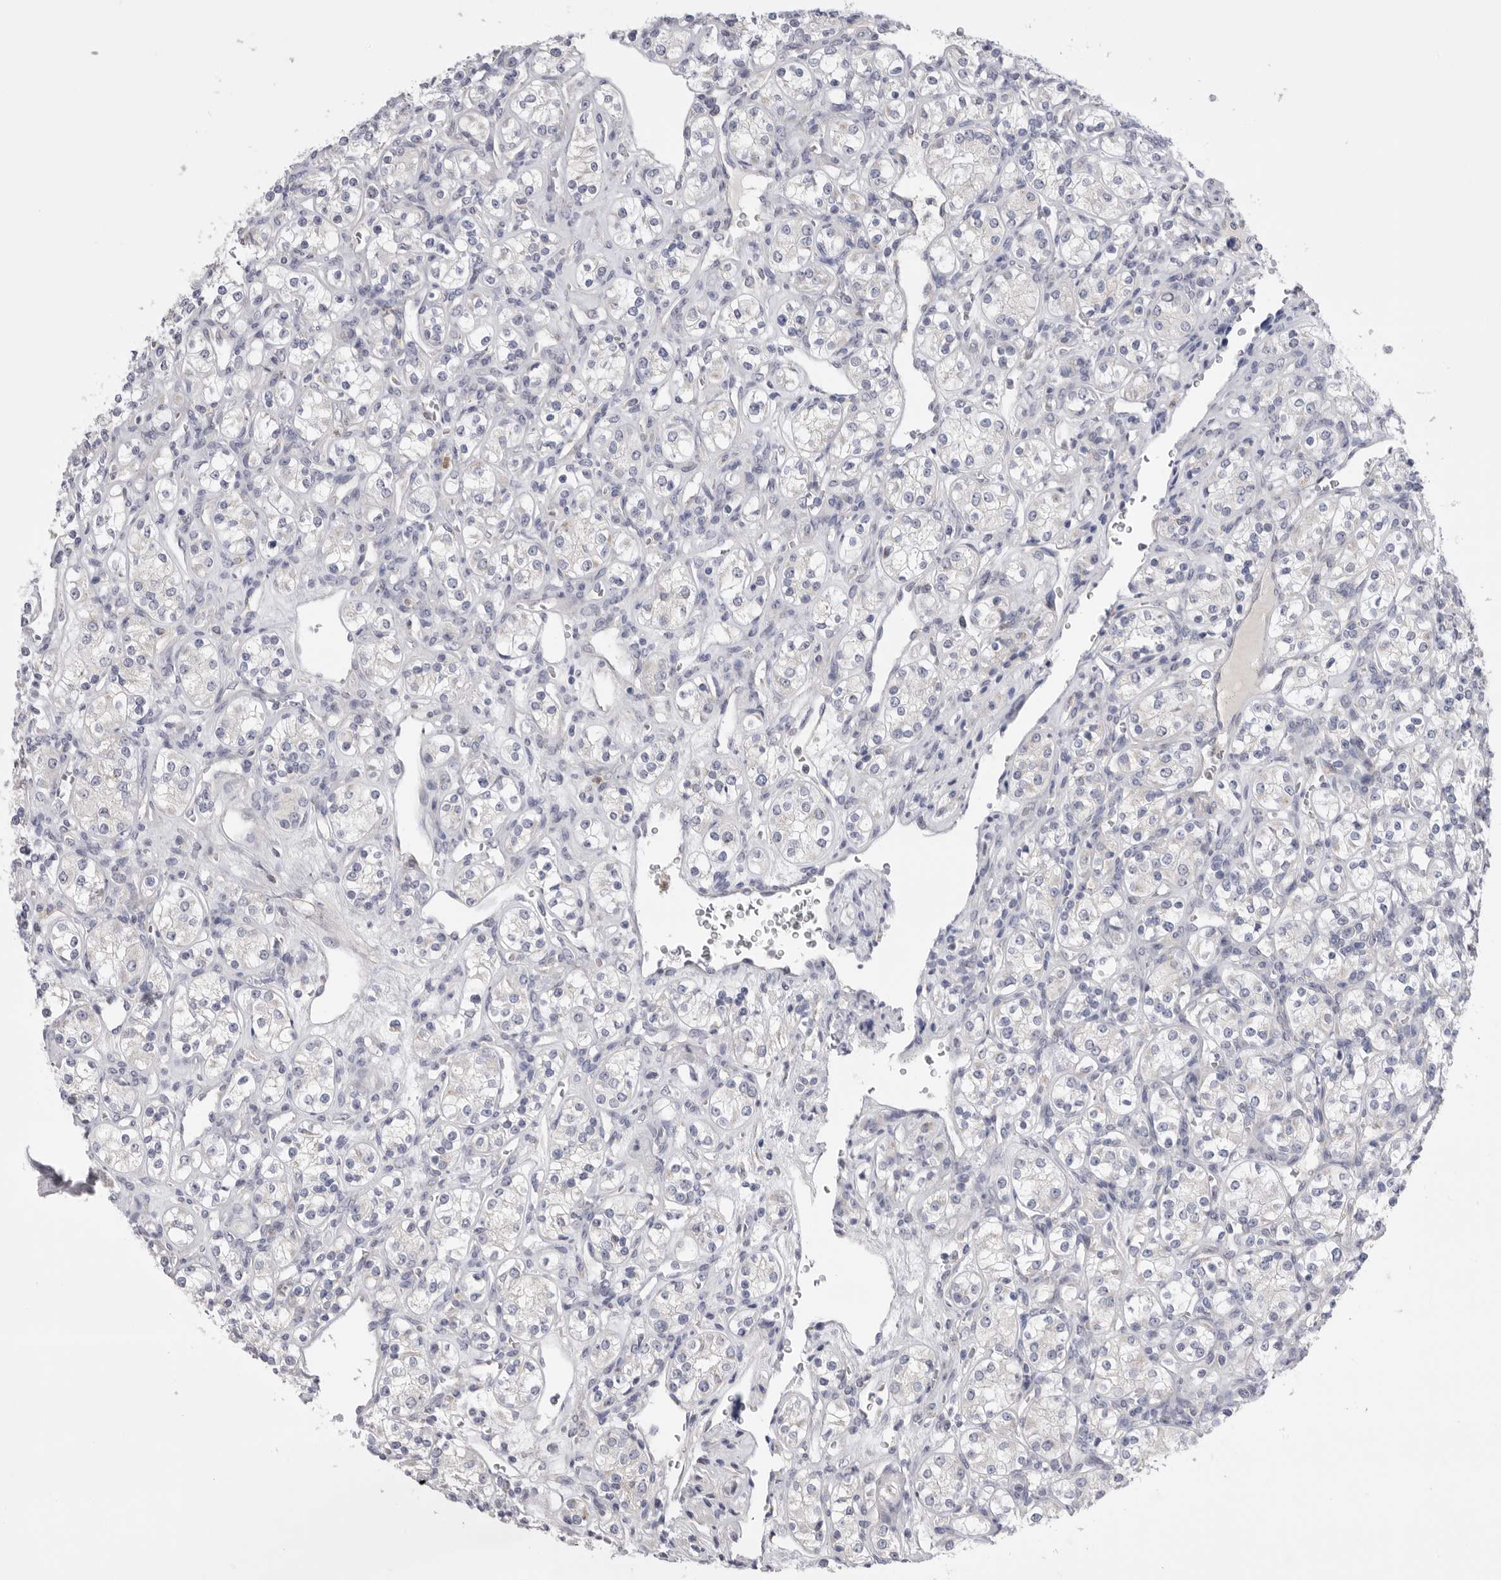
{"staining": {"intensity": "negative", "quantity": "none", "location": "none"}, "tissue": "renal cancer", "cell_type": "Tumor cells", "image_type": "cancer", "snomed": [{"axis": "morphology", "description": "Adenocarcinoma, NOS"}, {"axis": "topography", "description": "Kidney"}], "caption": "An immunohistochemistry (IHC) photomicrograph of renal cancer (adenocarcinoma) is shown. There is no staining in tumor cells of renal cancer (adenocarcinoma).", "gene": "CCDC126", "patient": {"sex": "male", "age": 77}}